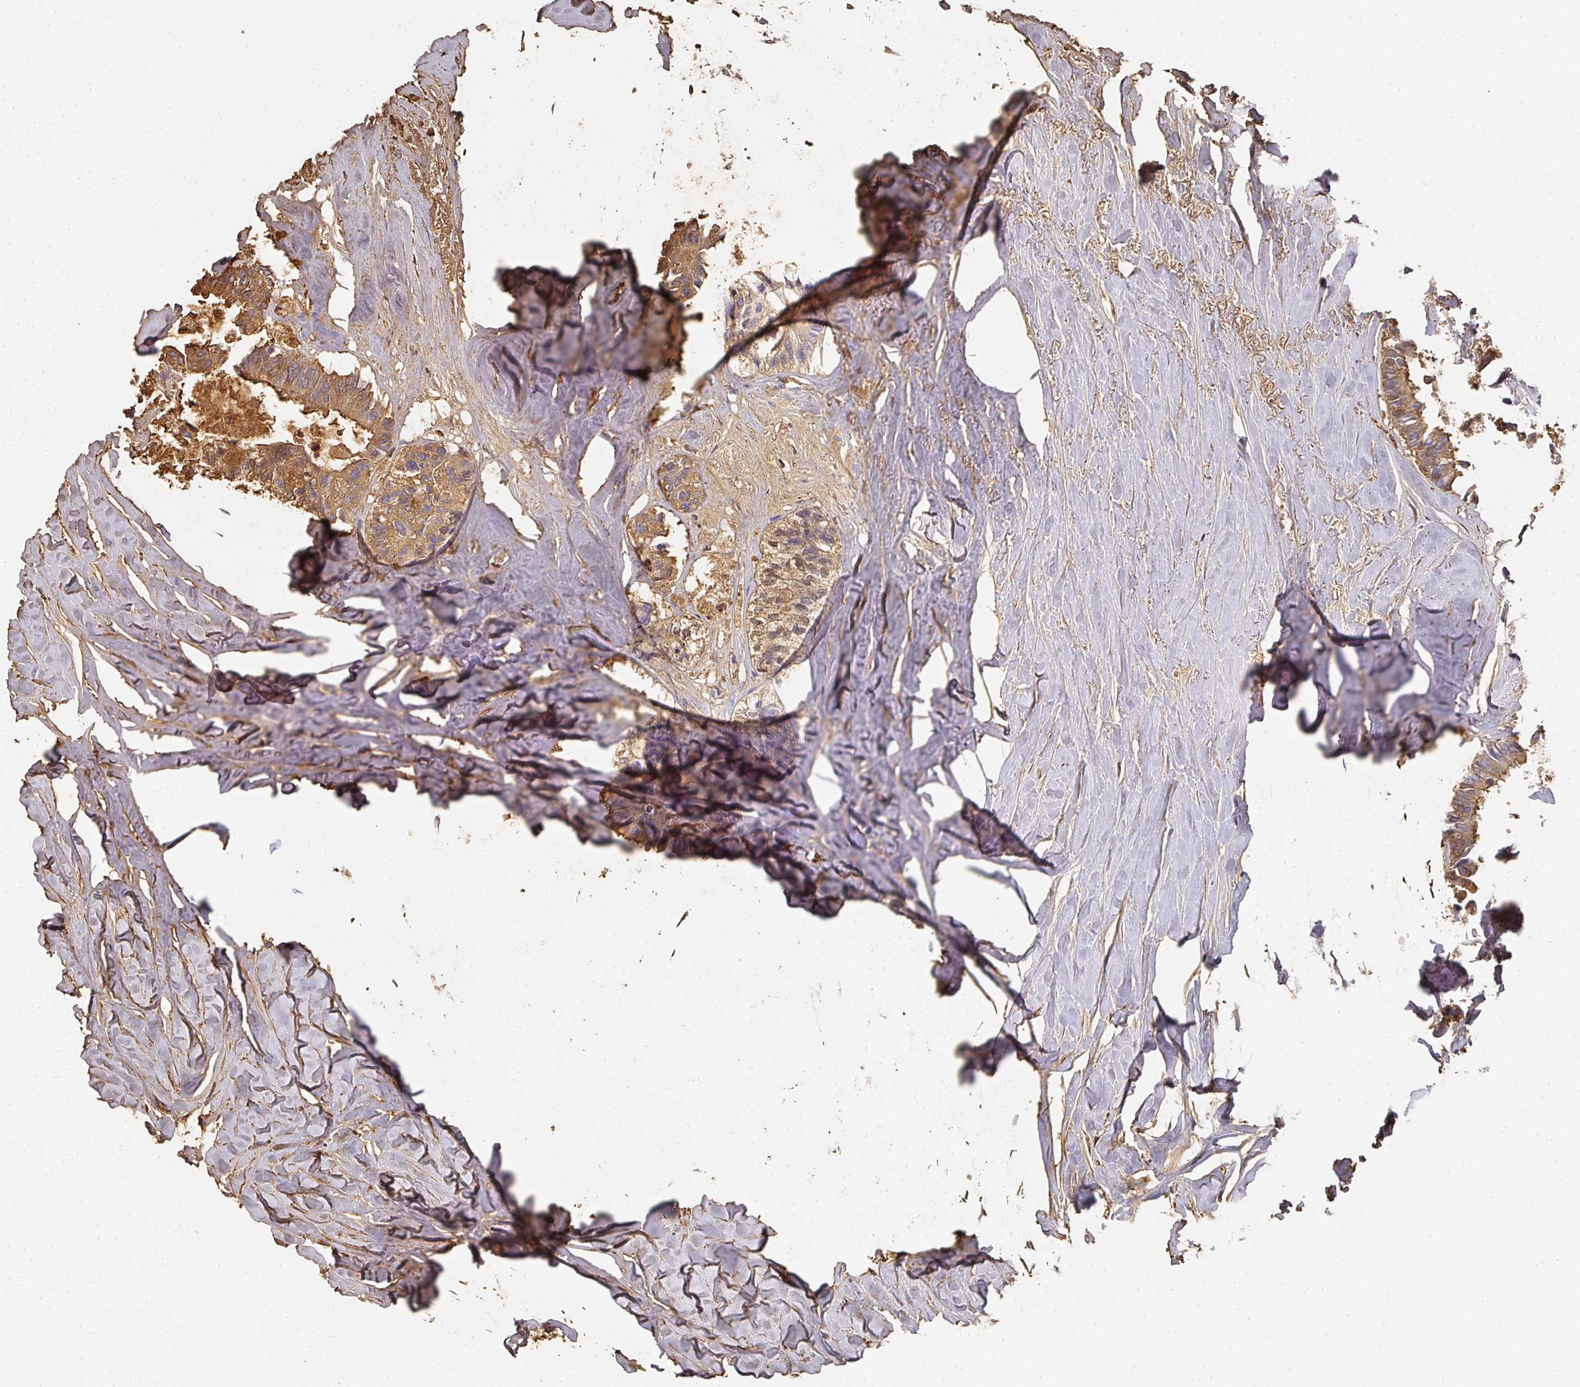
{"staining": {"intensity": "moderate", "quantity": ">75%", "location": "cytoplasmic/membranous"}, "tissue": "colorectal cancer", "cell_type": "Tumor cells", "image_type": "cancer", "snomed": [{"axis": "morphology", "description": "Adenocarcinoma, NOS"}, {"axis": "topography", "description": "Colon"}, {"axis": "topography", "description": "Rectum"}], "caption": "Immunohistochemical staining of colorectal cancer displays moderate cytoplasmic/membranous protein positivity in approximately >75% of tumor cells.", "gene": "ALB", "patient": {"sex": "male", "age": 57}}